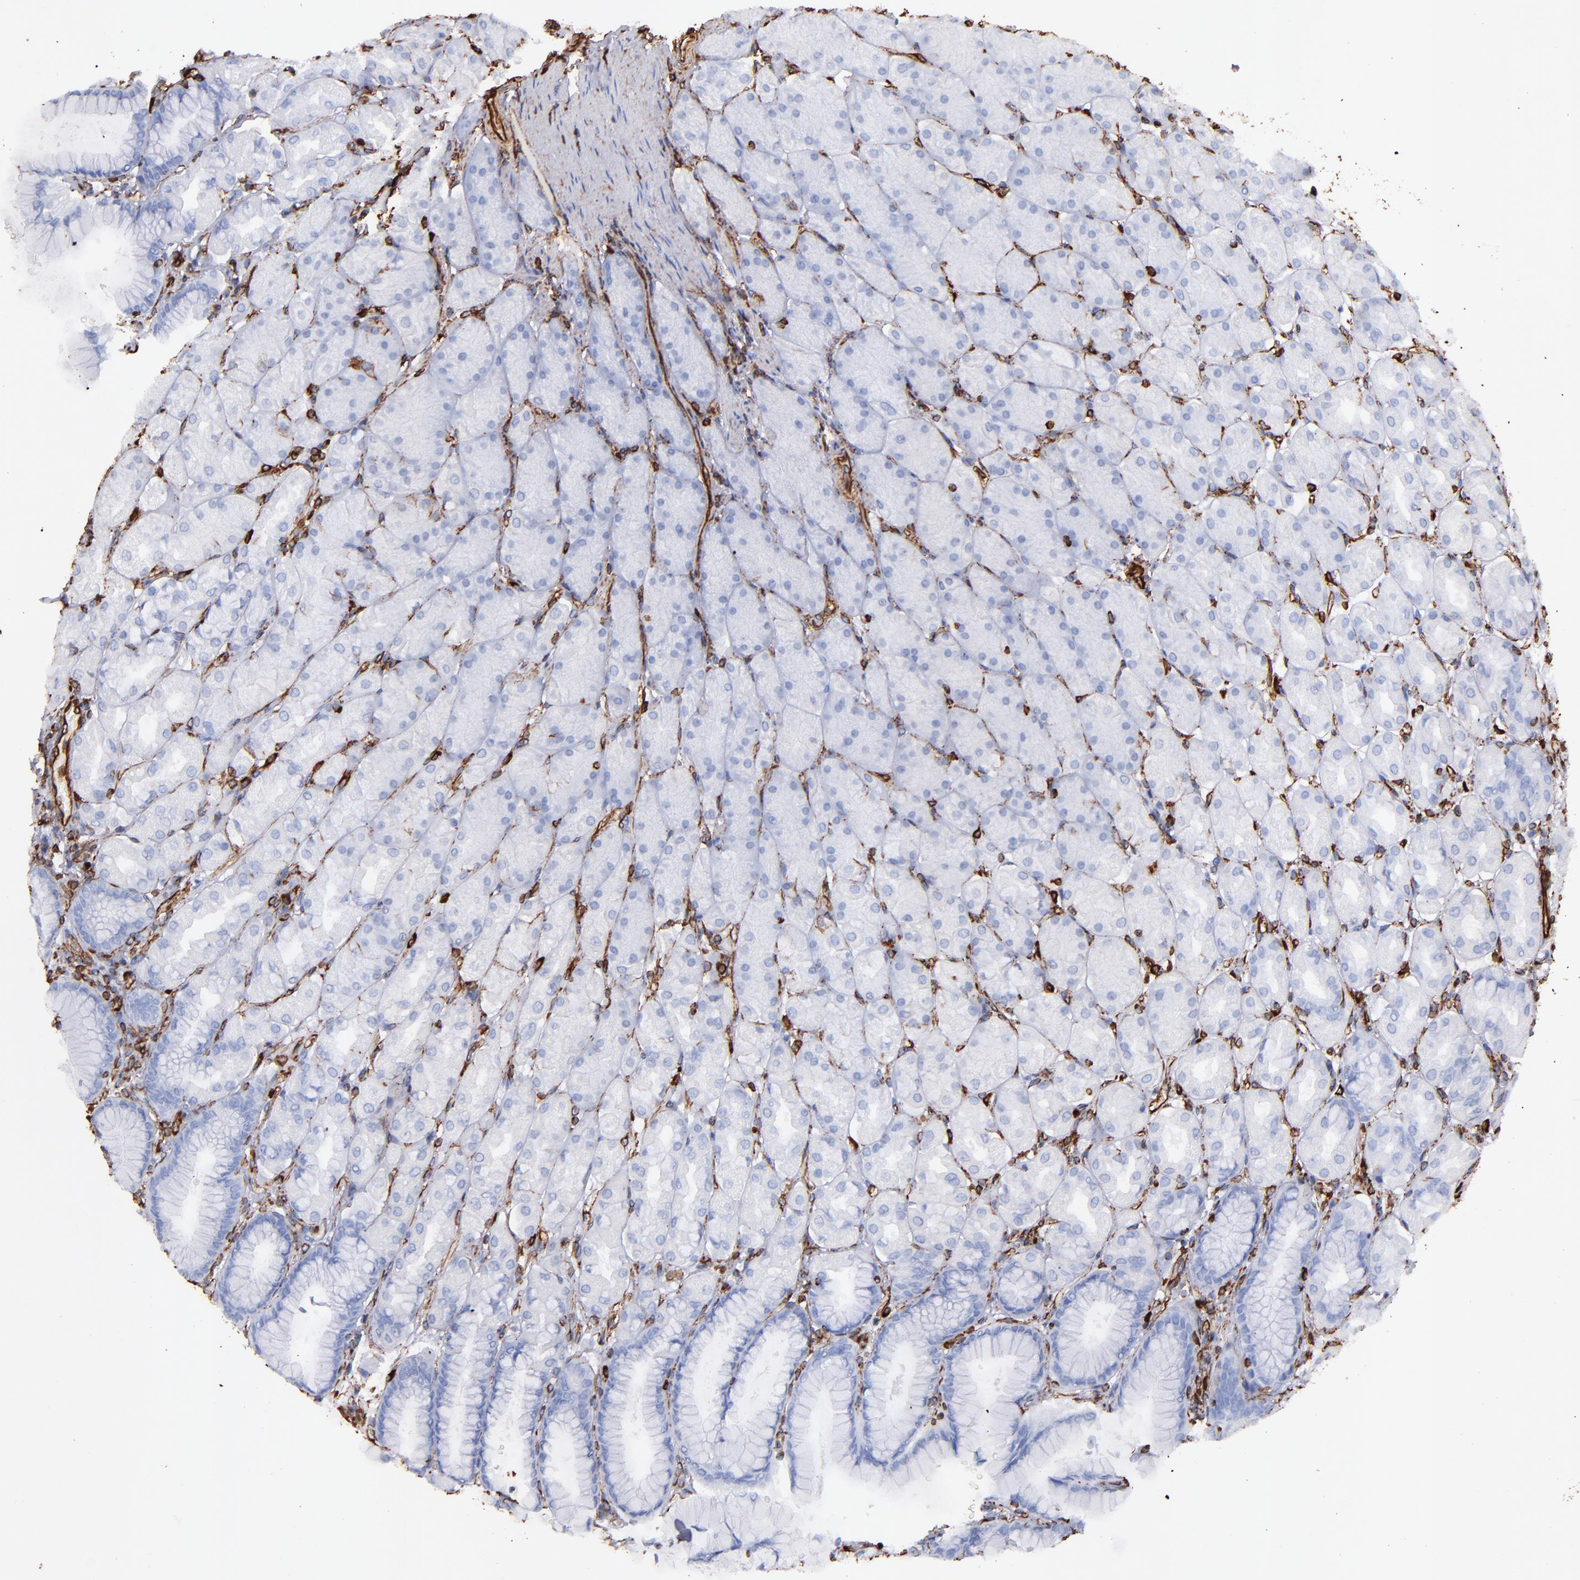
{"staining": {"intensity": "negative", "quantity": "none", "location": "none"}, "tissue": "stomach", "cell_type": "Glandular cells", "image_type": "normal", "snomed": [{"axis": "morphology", "description": "Normal tissue, NOS"}, {"axis": "topography", "description": "Stomach, upper"}], "caption": "High power microscopy micrograph of an IHC photomicrograph of unremarkable stomach, revealing no significant expression in glandular cells.", "gene": "VIM", "patient": {"sex": "female", "age": 56}}